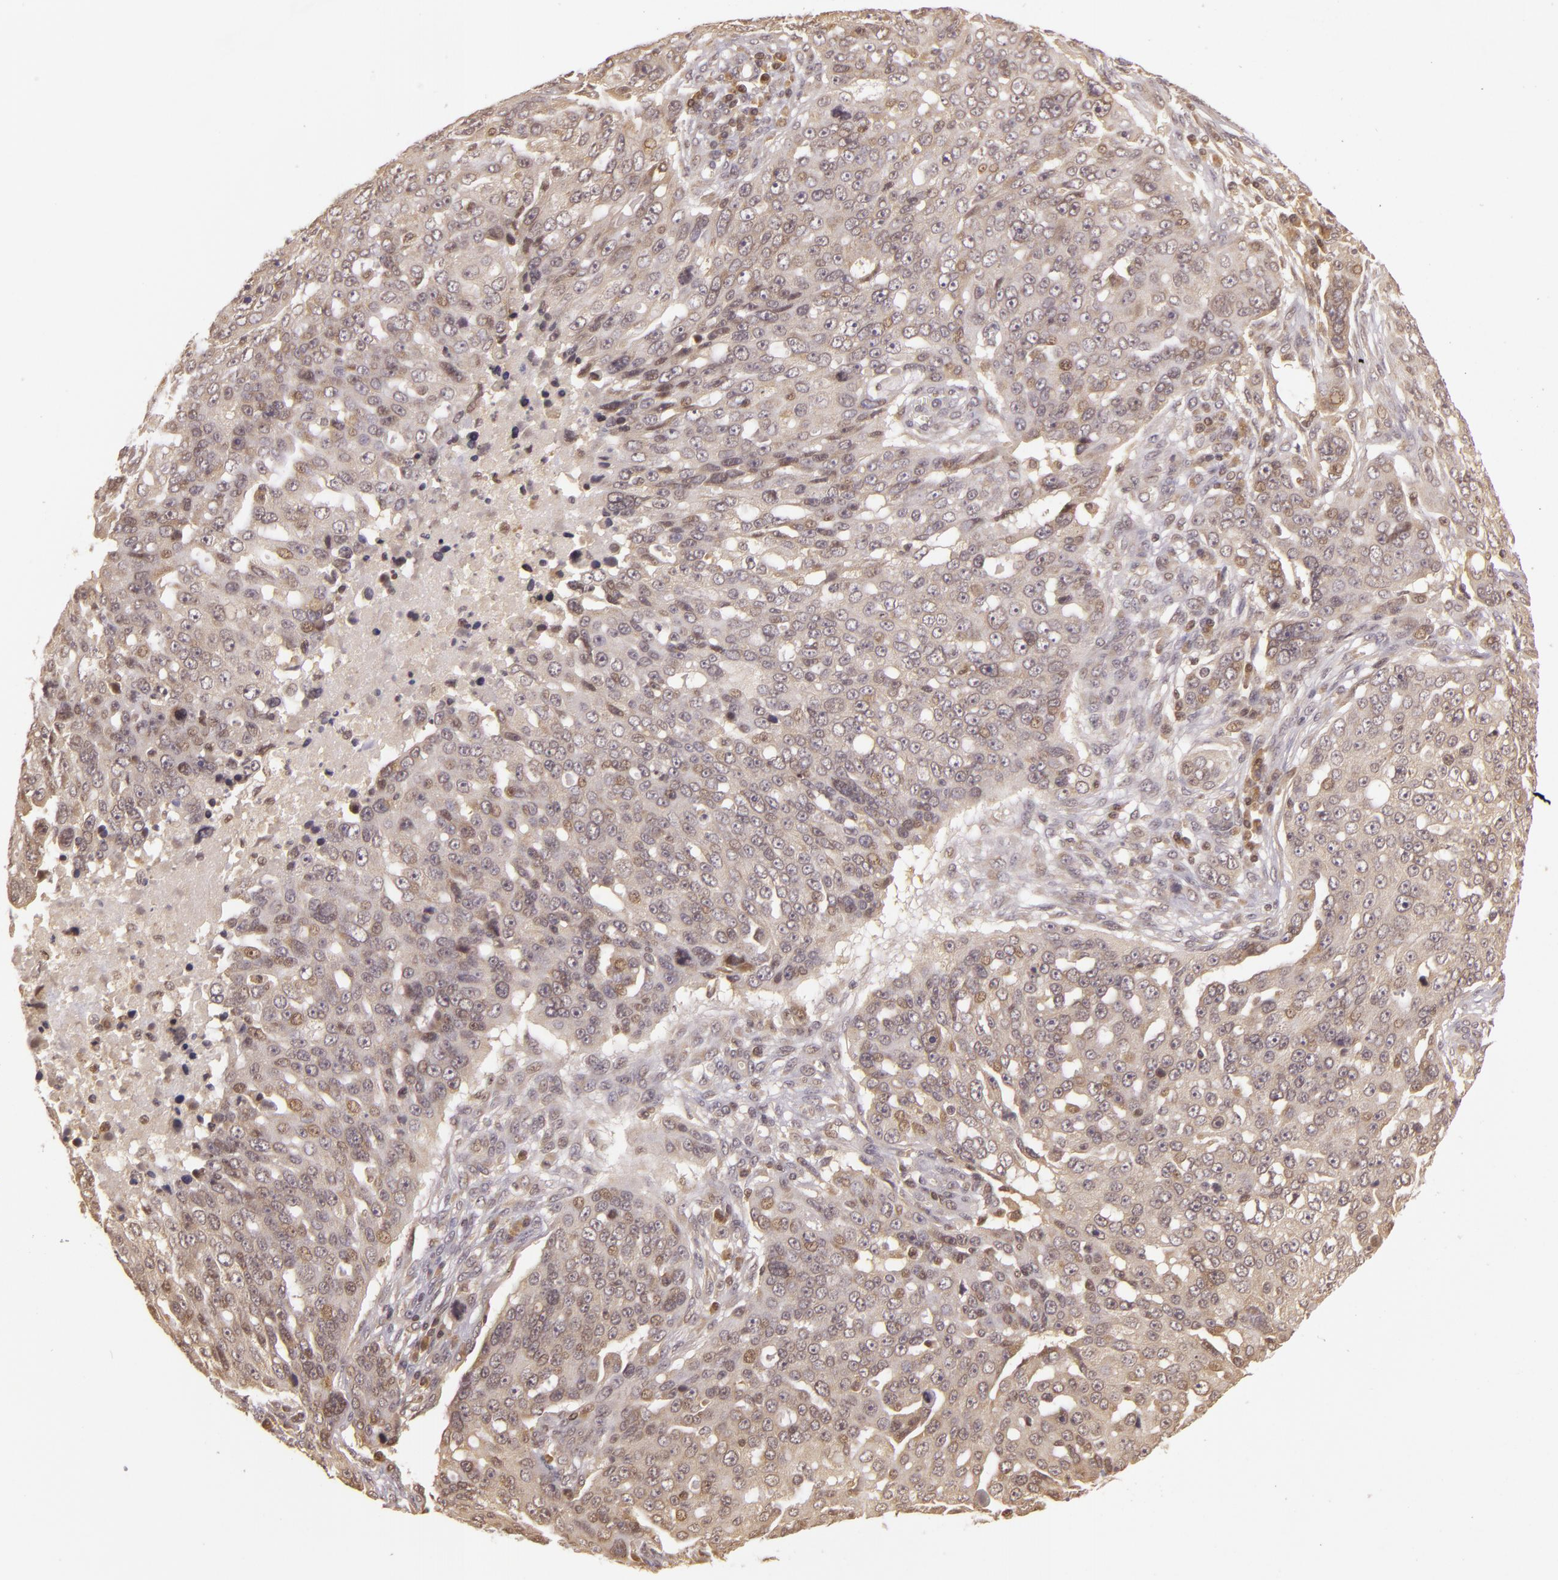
{"staining": {"intensity": "weak", "quantity": ">75%", "location": "cytoplasmic/membranous,nuclear"}, "tissue": "ovarian cancer", "cell_type": "Tumor cells", "image_type": "cancer", "snomed": [{"axis": "morphology", "description": "Carcinoma, endometroid"}, {"axis": "topography", "description": "Ovary"}], "caption": "Immunohistochemical staining of ovarian cancer (endometroid carcinoma) reveals low levels of weak cytoplasmic/membranous and nuclear expression in about >75% of tumor cells. The protein is shown in brown color, while the nuclei are stained blue.", "gene": "TXNRD2", "patient": {"sex": "female", "age": 75}}